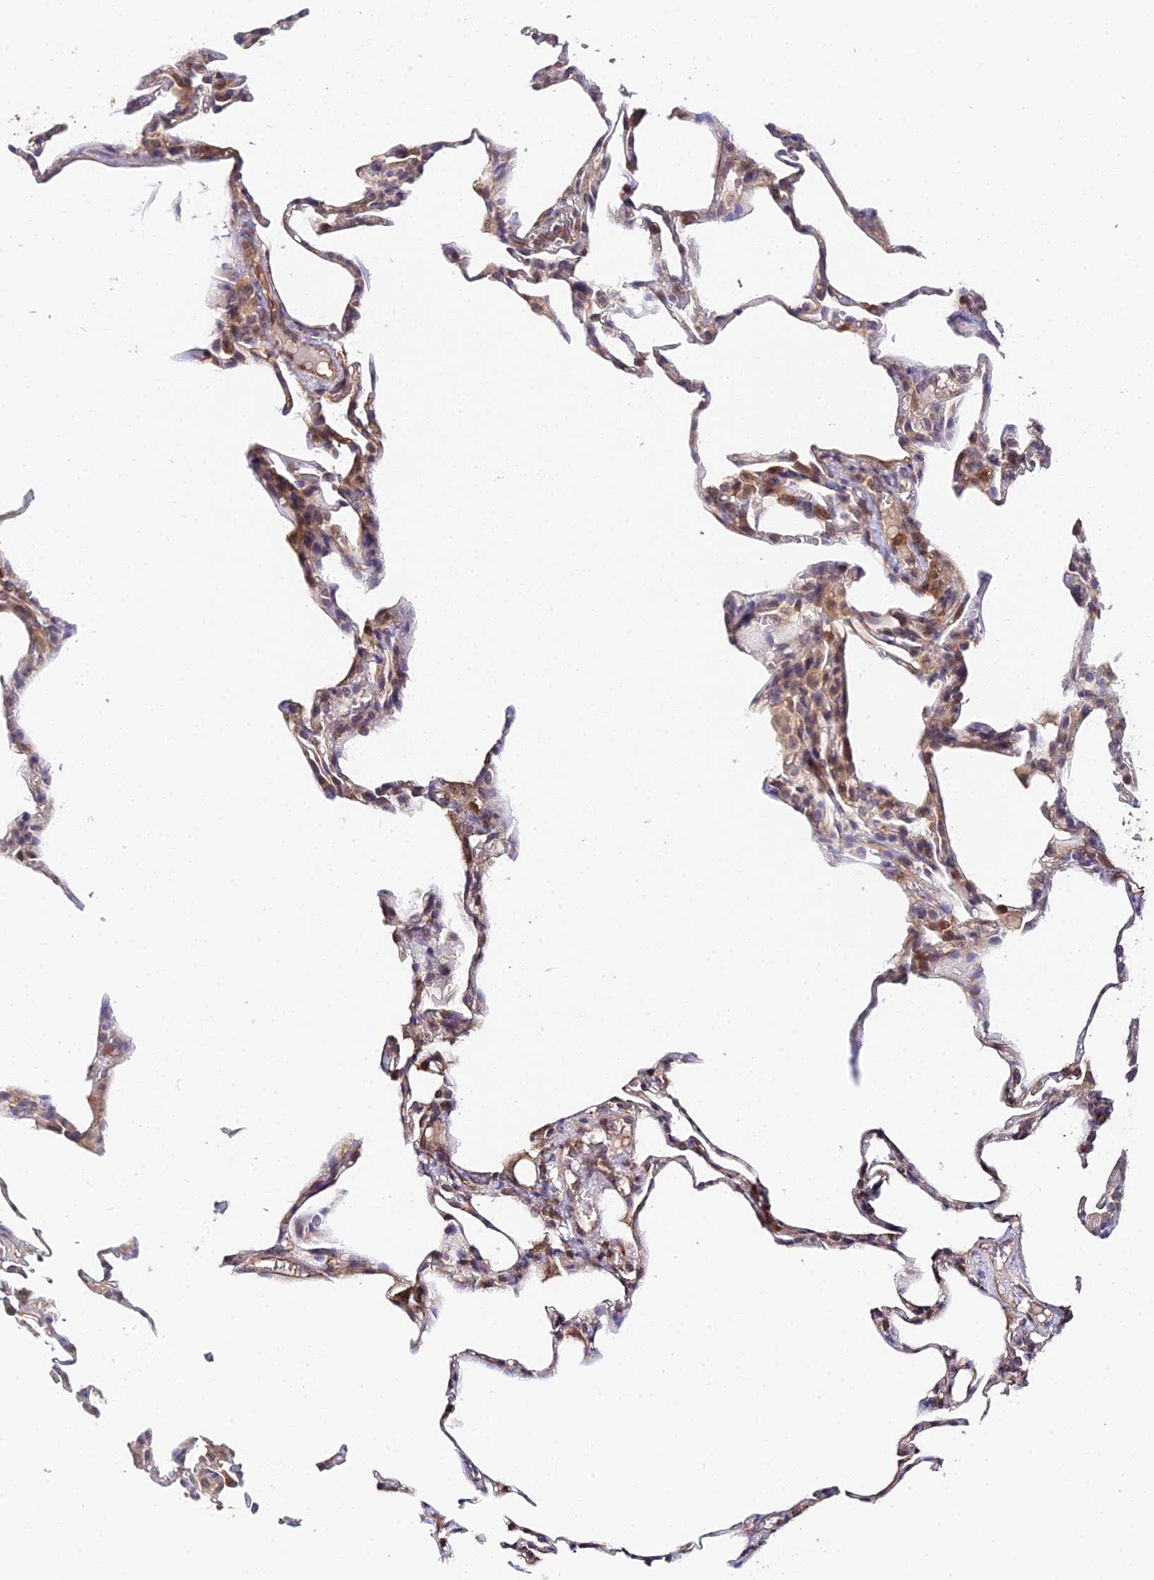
{"staining": {"intensity": "moderate", "quantity": "<25%", "location": "cytoplasmic/membranous,nuclear"}, "tissue": "lung", "cell_type": "Alveolar cells", "image_type": "normal", "snomed": [{"axis": "morphology", "description": "Normal tissue, NOS"}, {"axis": "topography", "description": "Lung"}], "caption": "Immunohistochemical staining of normal lung exhibits moderate cytoplasmic/membranous,nuclear protein staining in approximately <25% of alveolar cells.", "gene": "TPRX1", "patient": {"sex": "male", "age": 20}}